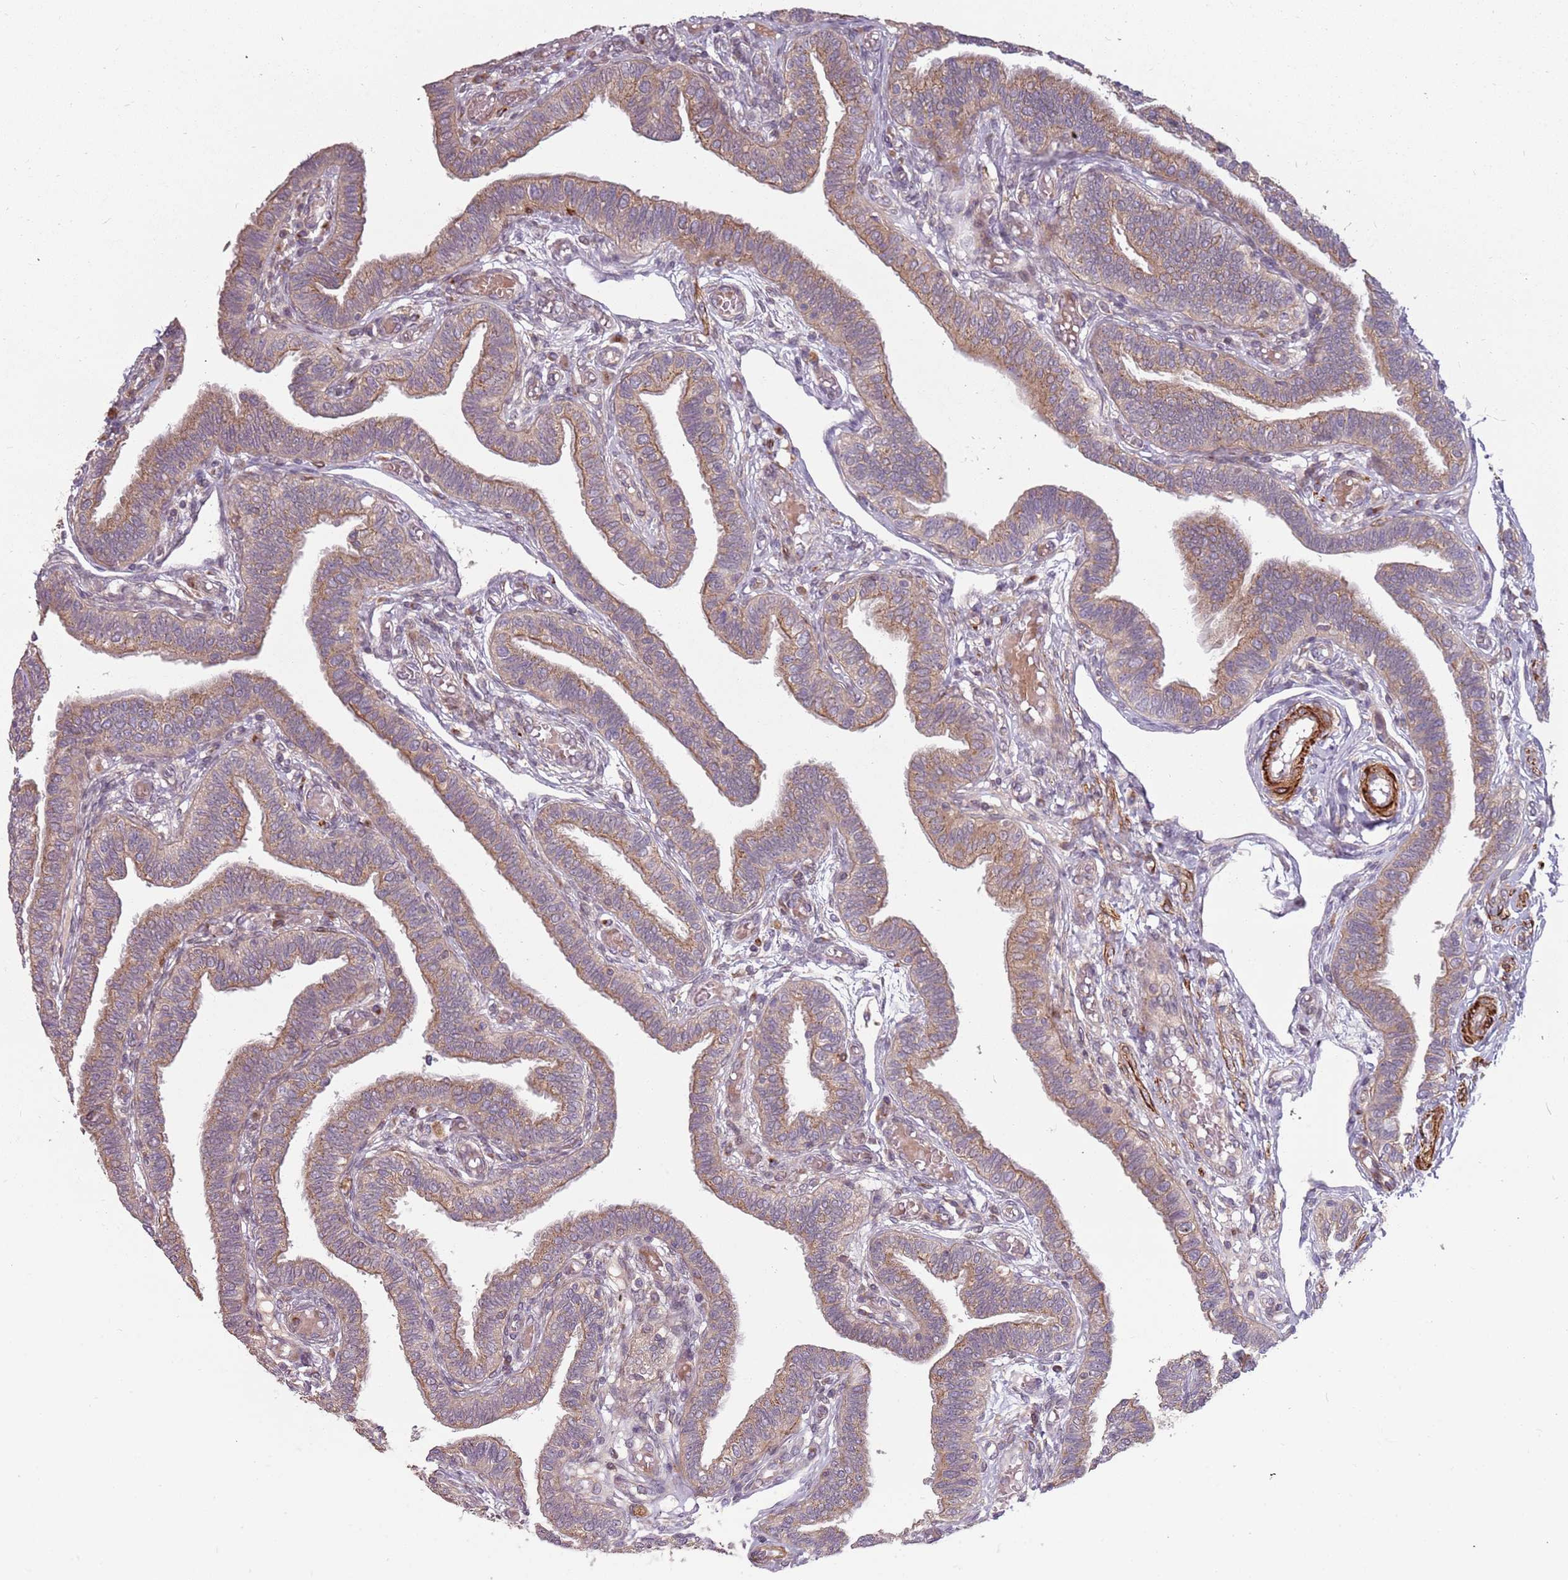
{"staining": {"intensity": "moderate", "quantity": ">75%", "location": "cytoplasmic/membranous"}, "tissue": "fallopian tube", "cell_type": "Glandular cells", "image_type": "normal", "snomed": [{"axis": "morphology", "description": "Normal tissue, NOS"}, {"axis": "topography", "description": "Fallopian tube"}], "caption": "Fallopian tube was stained to show a protein in brown. There is medium levels of moderate cytoplasmic/membranous positivity in approximately >75% of glandular cells. (Brightfield microscopy of DAB IHC at high magnification).", "gene": "PLD6", "patient": {"sex": "female", "age": 39}}